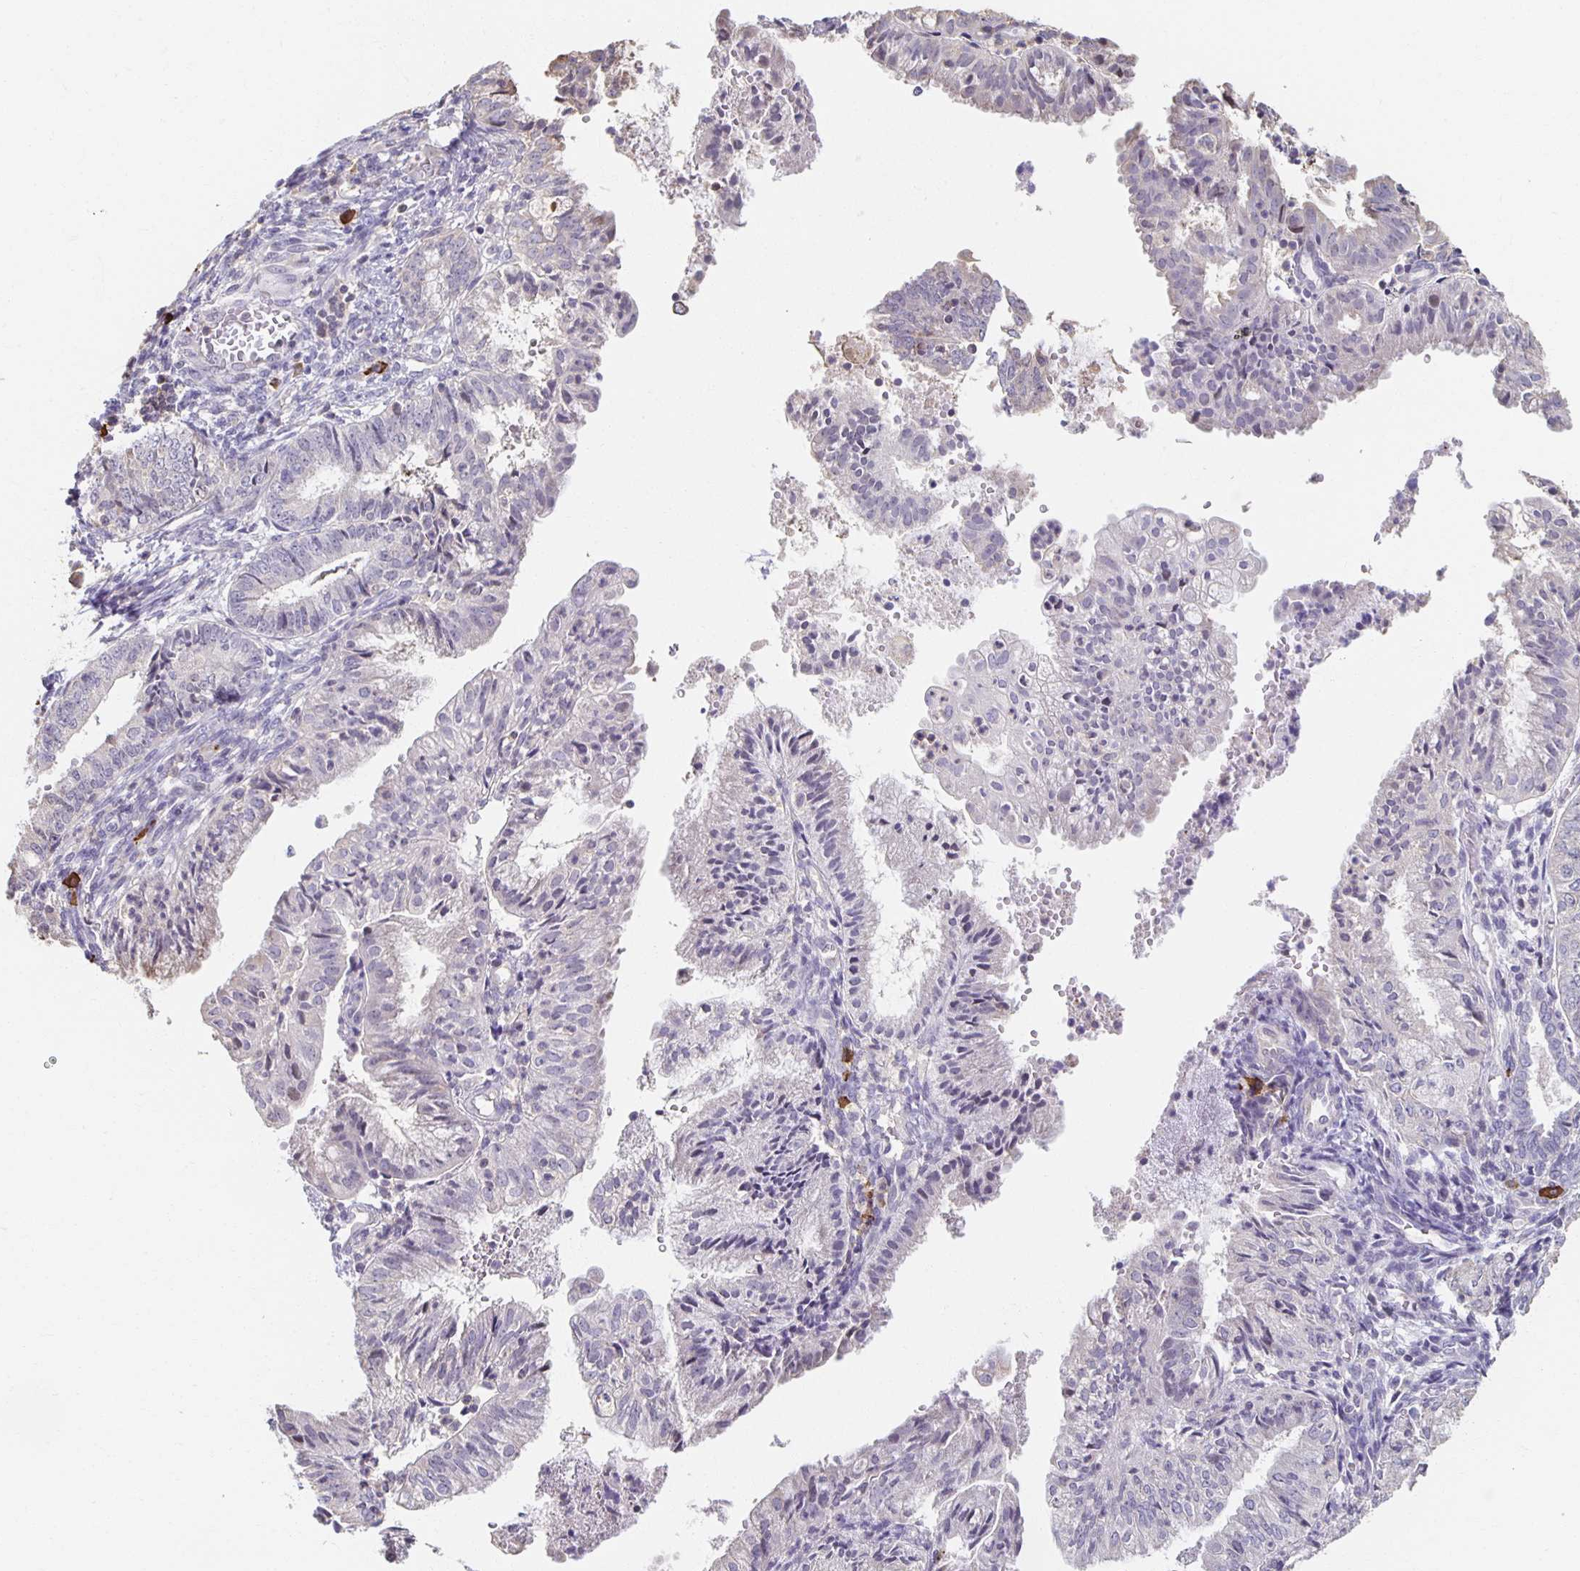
{"staining": {"intensity": "negative", "quantity": "none", "location": "none"}, "tissue": "endometrial cancer", "cell_type": "Tumor cells", "image_type": "cancer", "snomed": [{"axis": "morphology", "description": "Adenocarcinoma, NOS"}, {"axis": "topography", "description": "Endometrium"}], "caption": "Immunohistochemistry (IHC) micrograph of neoplastic tissue: human endometrial cancer (adenocarcinoma) stained with DAB (3,3'-diaminobenzidine) exhibits no significant protein staining in tumor cells.", "gene": "ZNF692", "patient": {"sex": "female", "age": 55}}